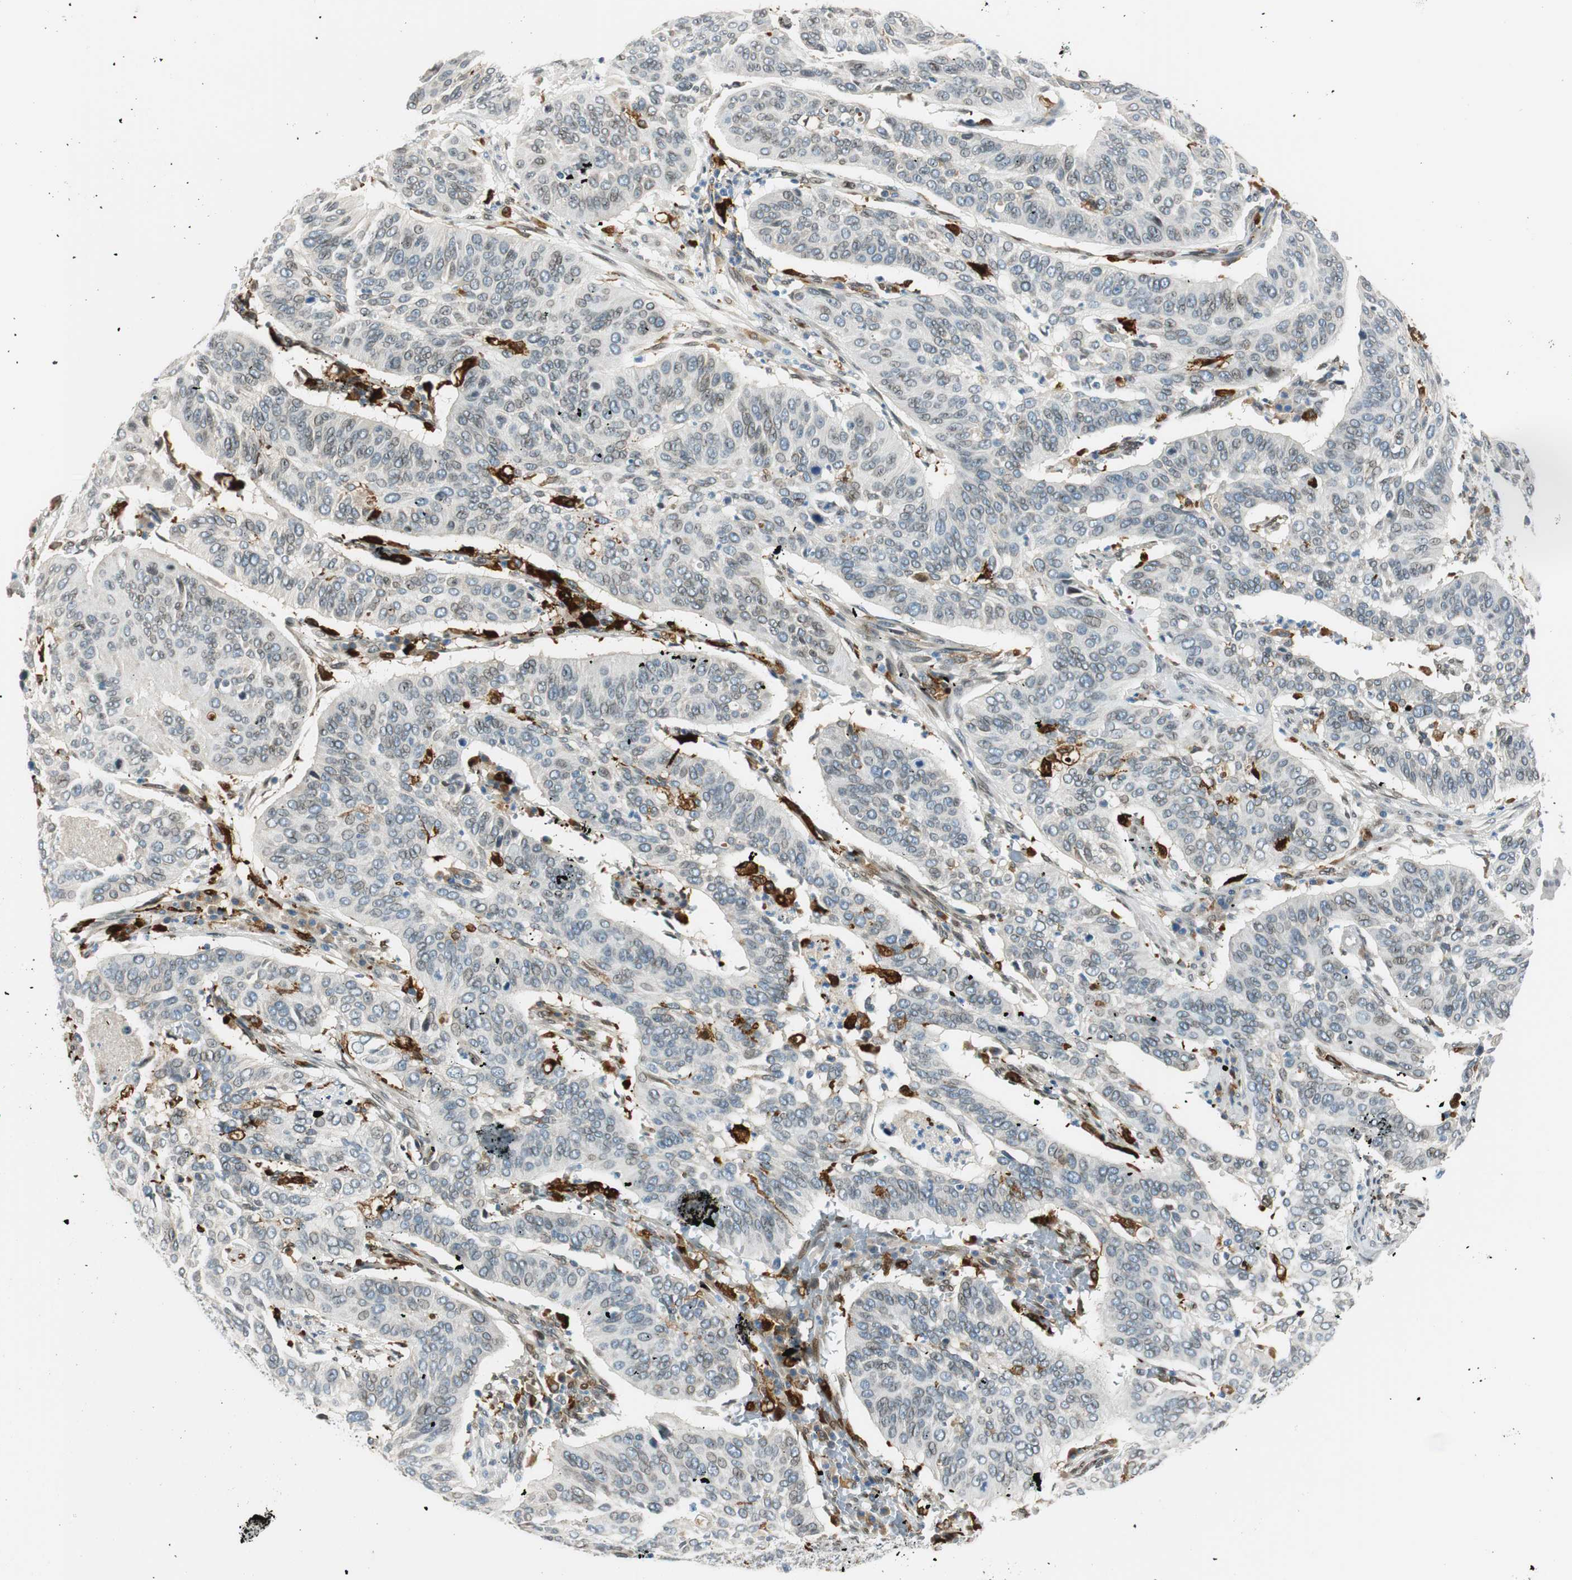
{"staining": {"intensity": "negative", "quantity": "none", "location": "none"}, "tissue": "cervical cancer", "cell_type": "Tumor cells", "image_type": "cancer", "snomed": [{"axis": "morphology", "description": "Squamous cell carcinoma, NOS"}, {"axis": "topography", "description": "Cervix"}], "caption": "Immunohistochemical staining of cervical cancer (squamous cell carcinoma) exhibits no significant expression in tumor cells. The staining is performed using DAB brown chromogen with nuclei counter-stained in using hematoxylin.", "gene": "TMEM260", "patient": {"sex": "female", "age": 39}}